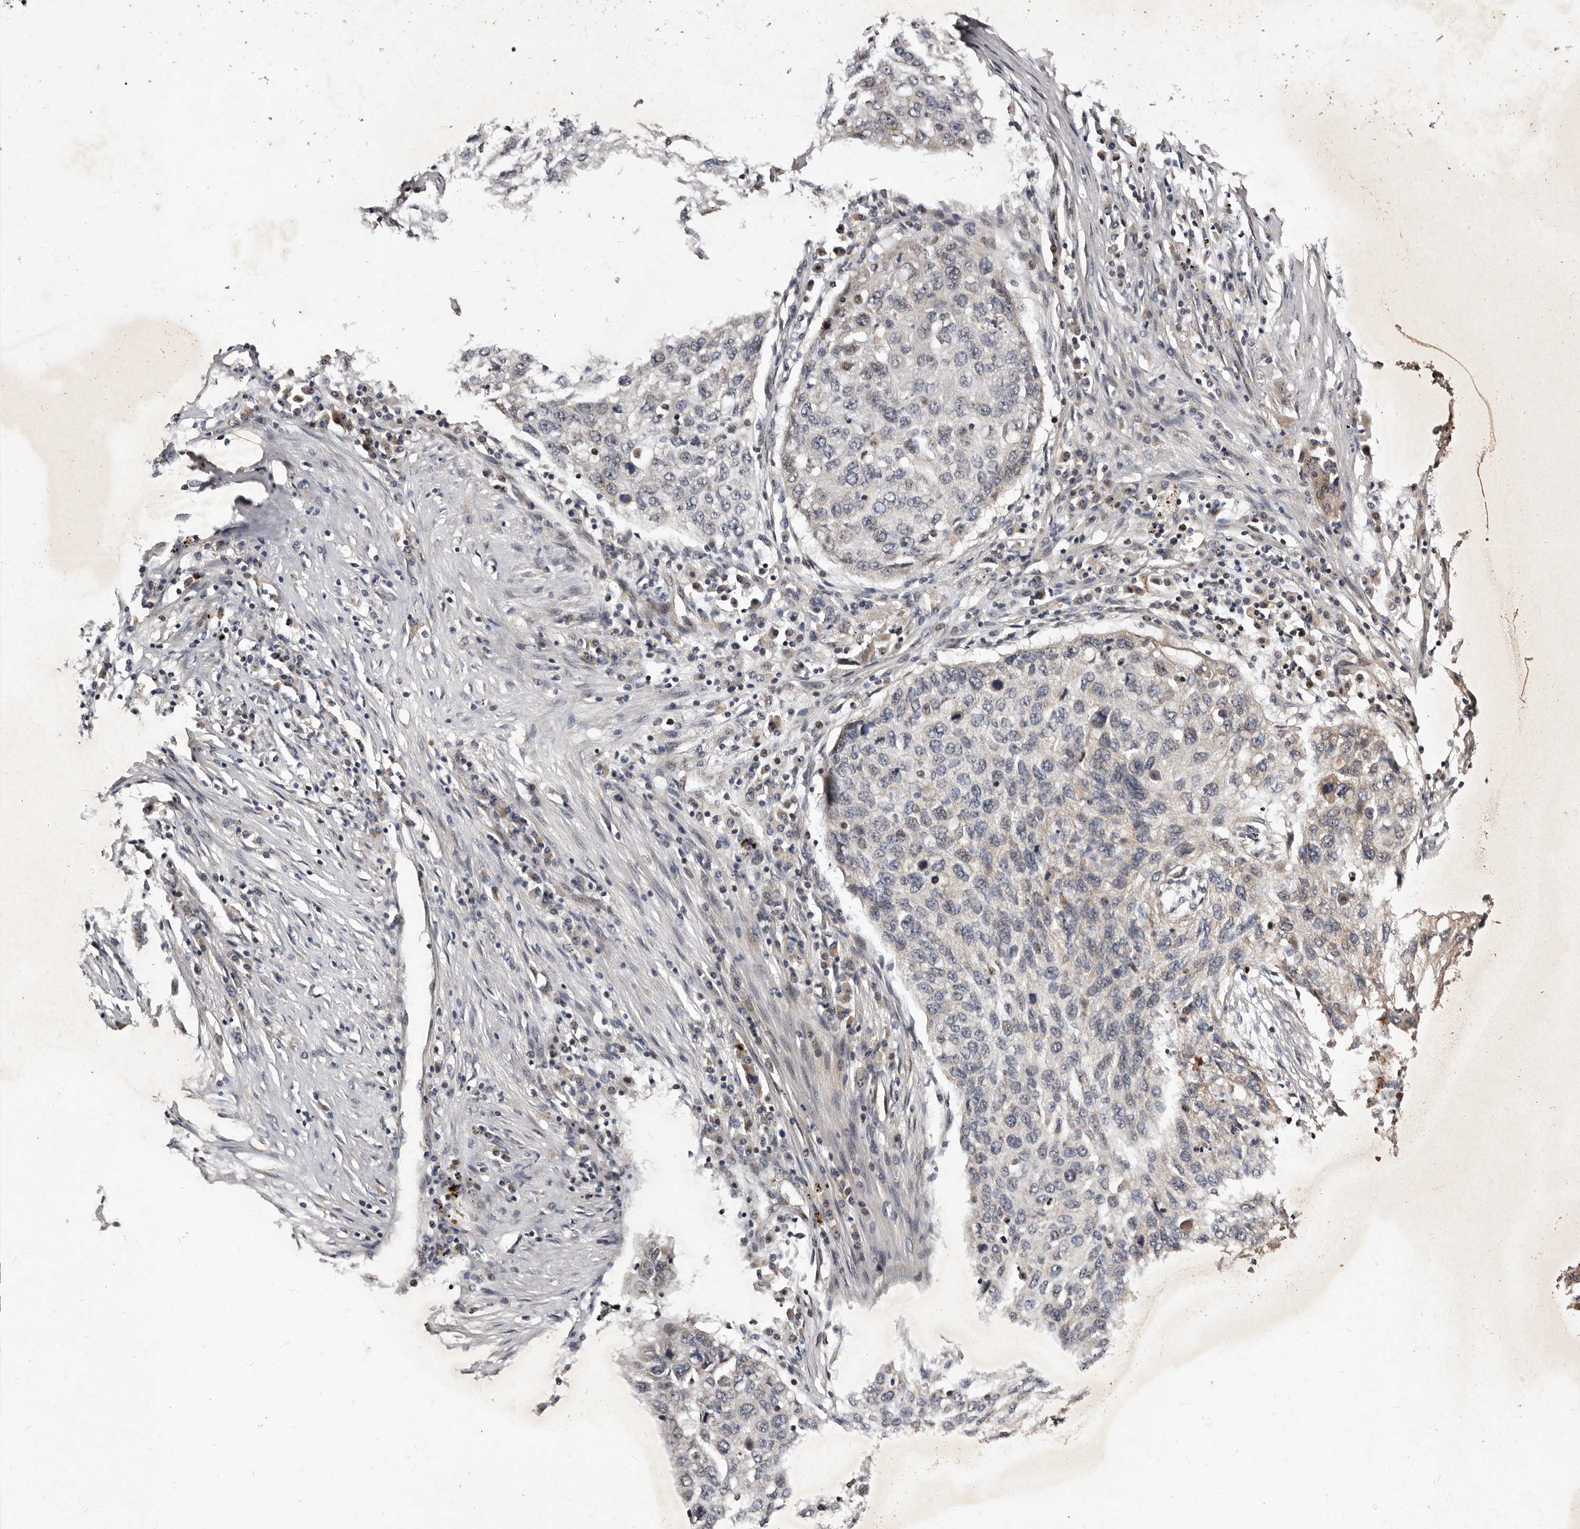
{"staining": {"intensity": "negative", "quantity": "none", "location": "none"}, "tissue": "lung cancer", "cell_type": "Tumor cells", "image_type": "cancer", "snomed": [{"axis": "morphology", "description": "Squamous cell carcinoma, NOS"}, {"axis": "topography", "description": "Lung"}], "caption": "Human lung cancer stained for a protein using IHC shows no staining in tumor cells.", "gene": "MKRN3", "patient": {"sex": "female", "age": 63}}